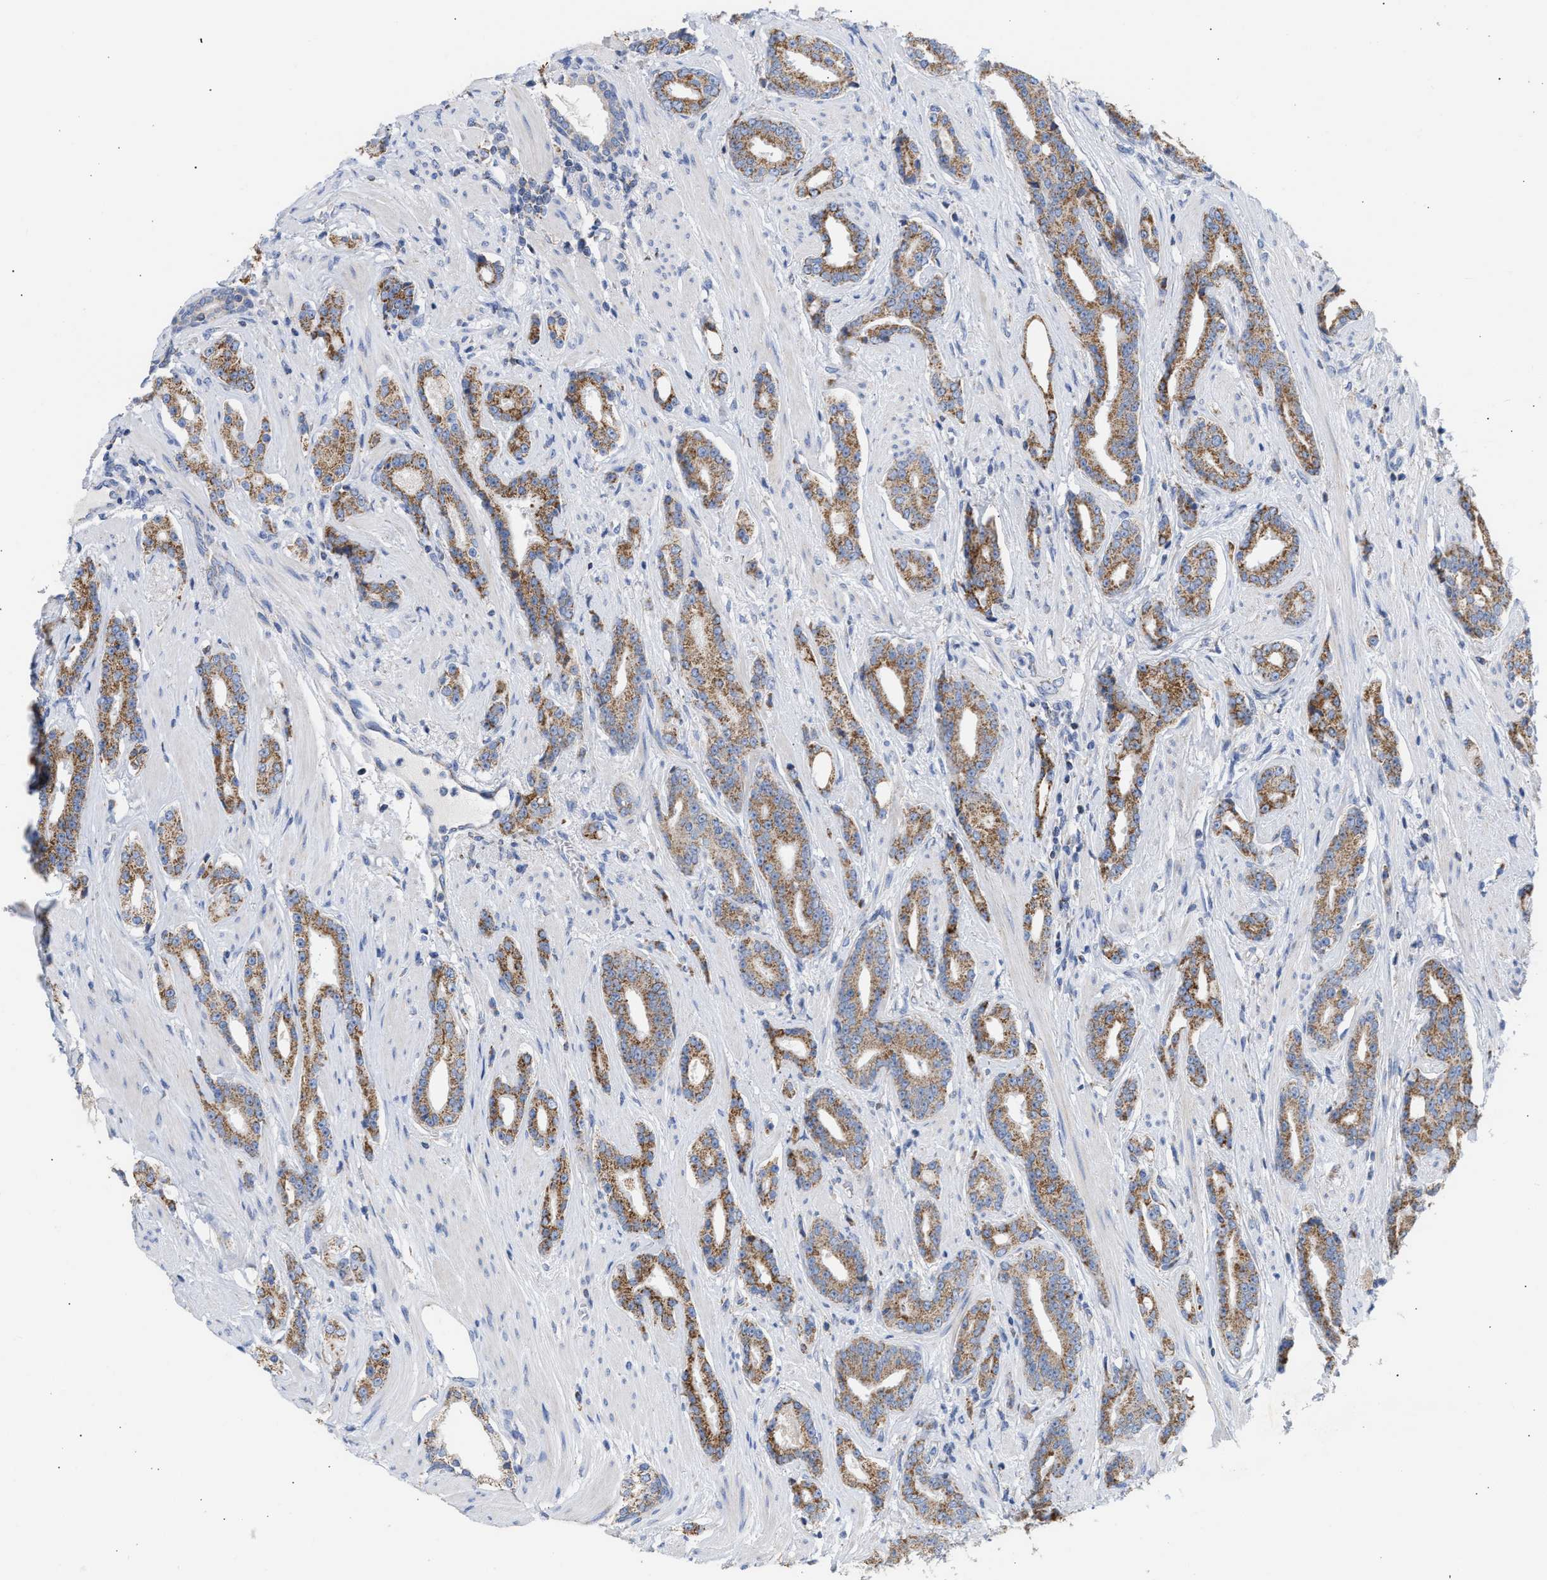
{"staining": {"intensity": "moderate", "quantity": ">75%", "location": "cytoplasmic/membranous"}, "tissue": "prostate cancer", "cell_type": "Tumor cells", "image_type": "cancer", "snomed": [{"axis": "morphology", "description": "Adenocarcinoma, High grade"}, {"axis": "topography", "description": "Prostate"}], "caption": "There is medium levels of moderate cytoplasmic/membranous positivity in tumor cells of prostate adenocarcinoma (high-grade), as demonstrated by immunohistochemical staining (brown color).", "gene": "ACOT13", "patient": {"sex": "male", "age": 71}}